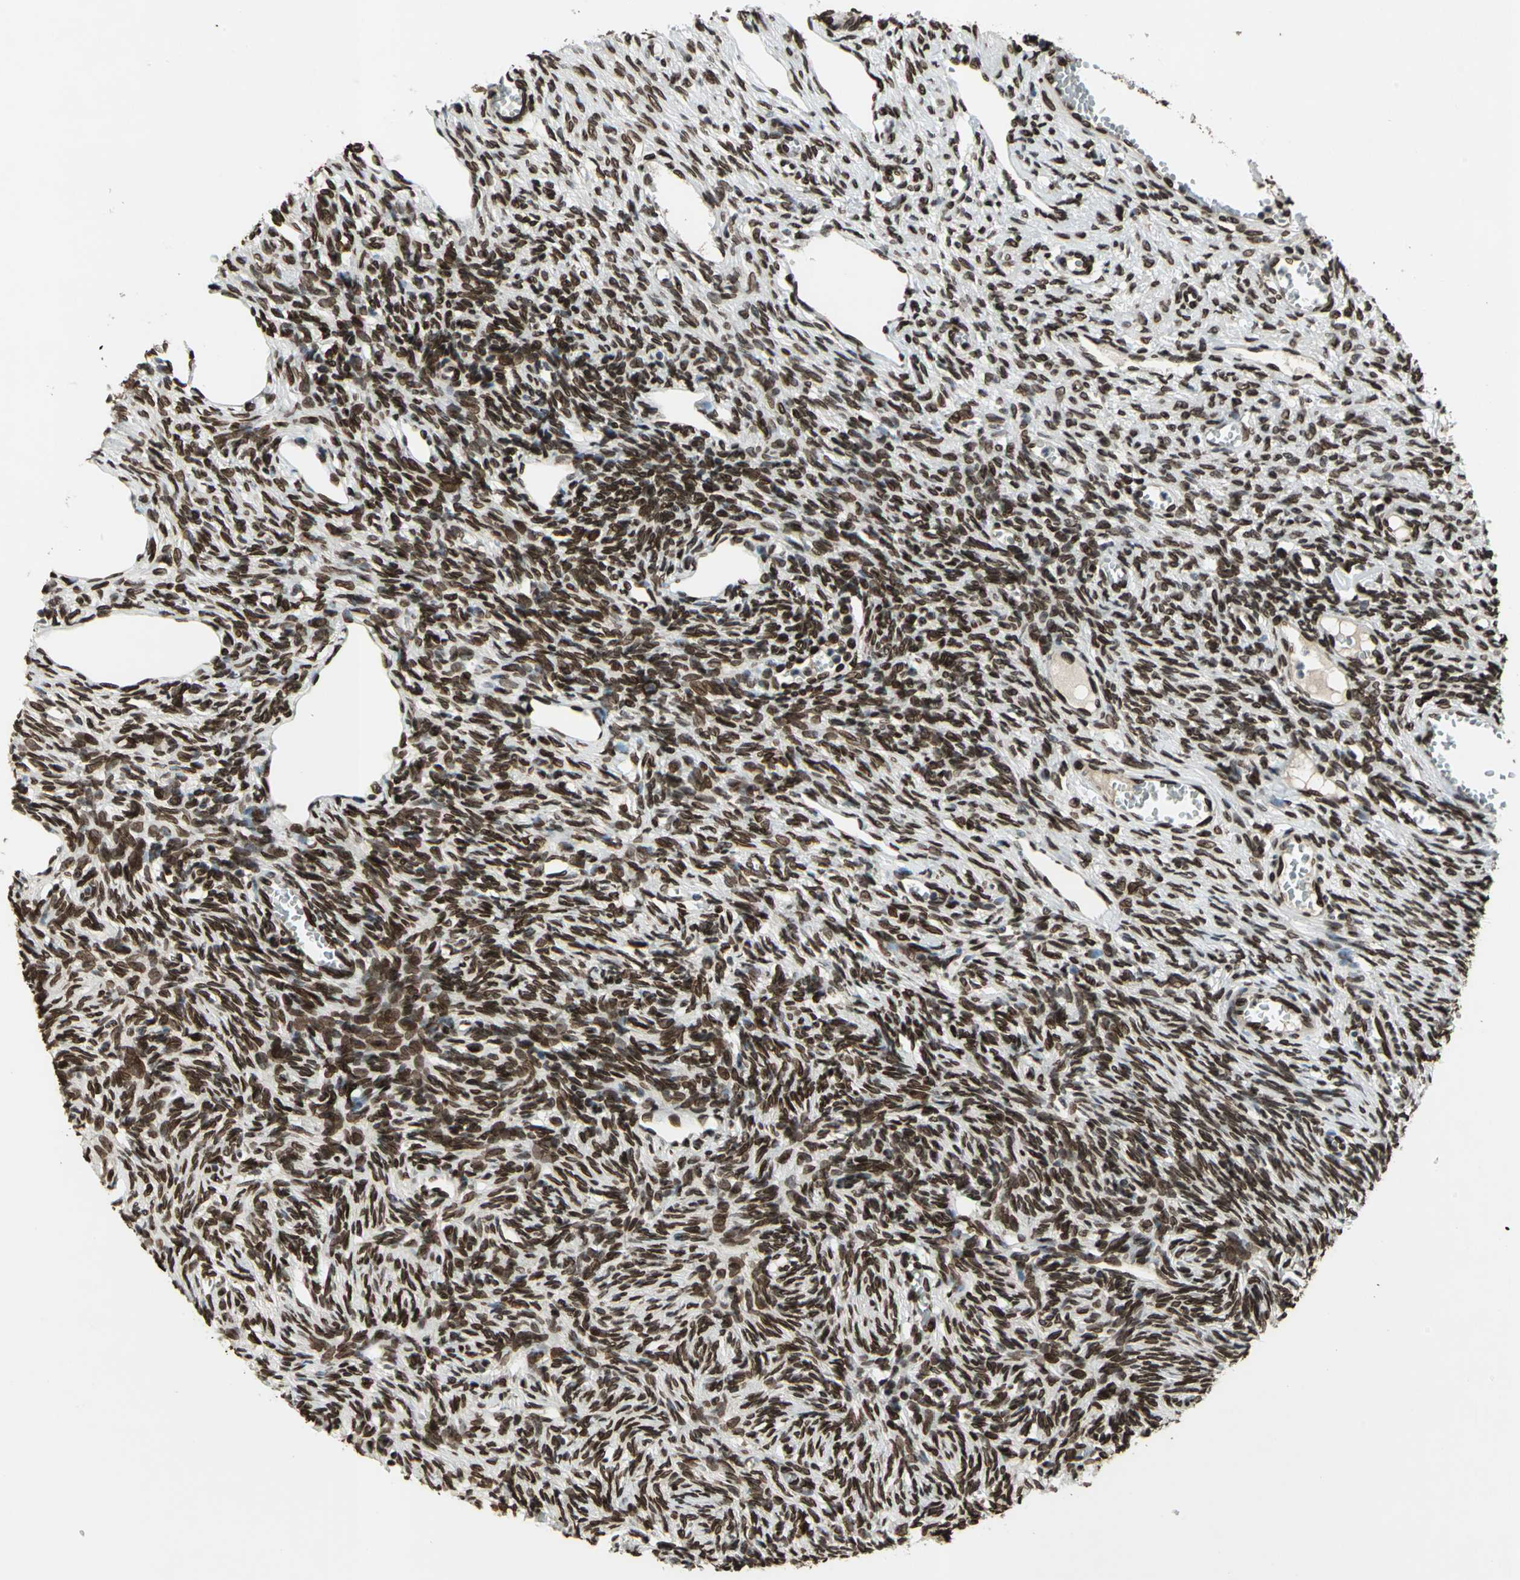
{"staining": {"intensity": "strong", "quantity": ">75%", "location": "nuclear"}, "tissue": "ovary", "cell_type": "Ovarian stroma cells", "image_type": "normal", "snomed": [{"axis": "morphology", "description": "Normal tissue, NOS"}, {"axis": "topography", "description": "Ovary"}], "caption": "Protein expression analysis of unremarkable human ovary reveals strong nuclear positivity in about >75% of ovarian stroma cells.", "gene": "ISY1", "patient": {"sex": "female", "age": 33}}